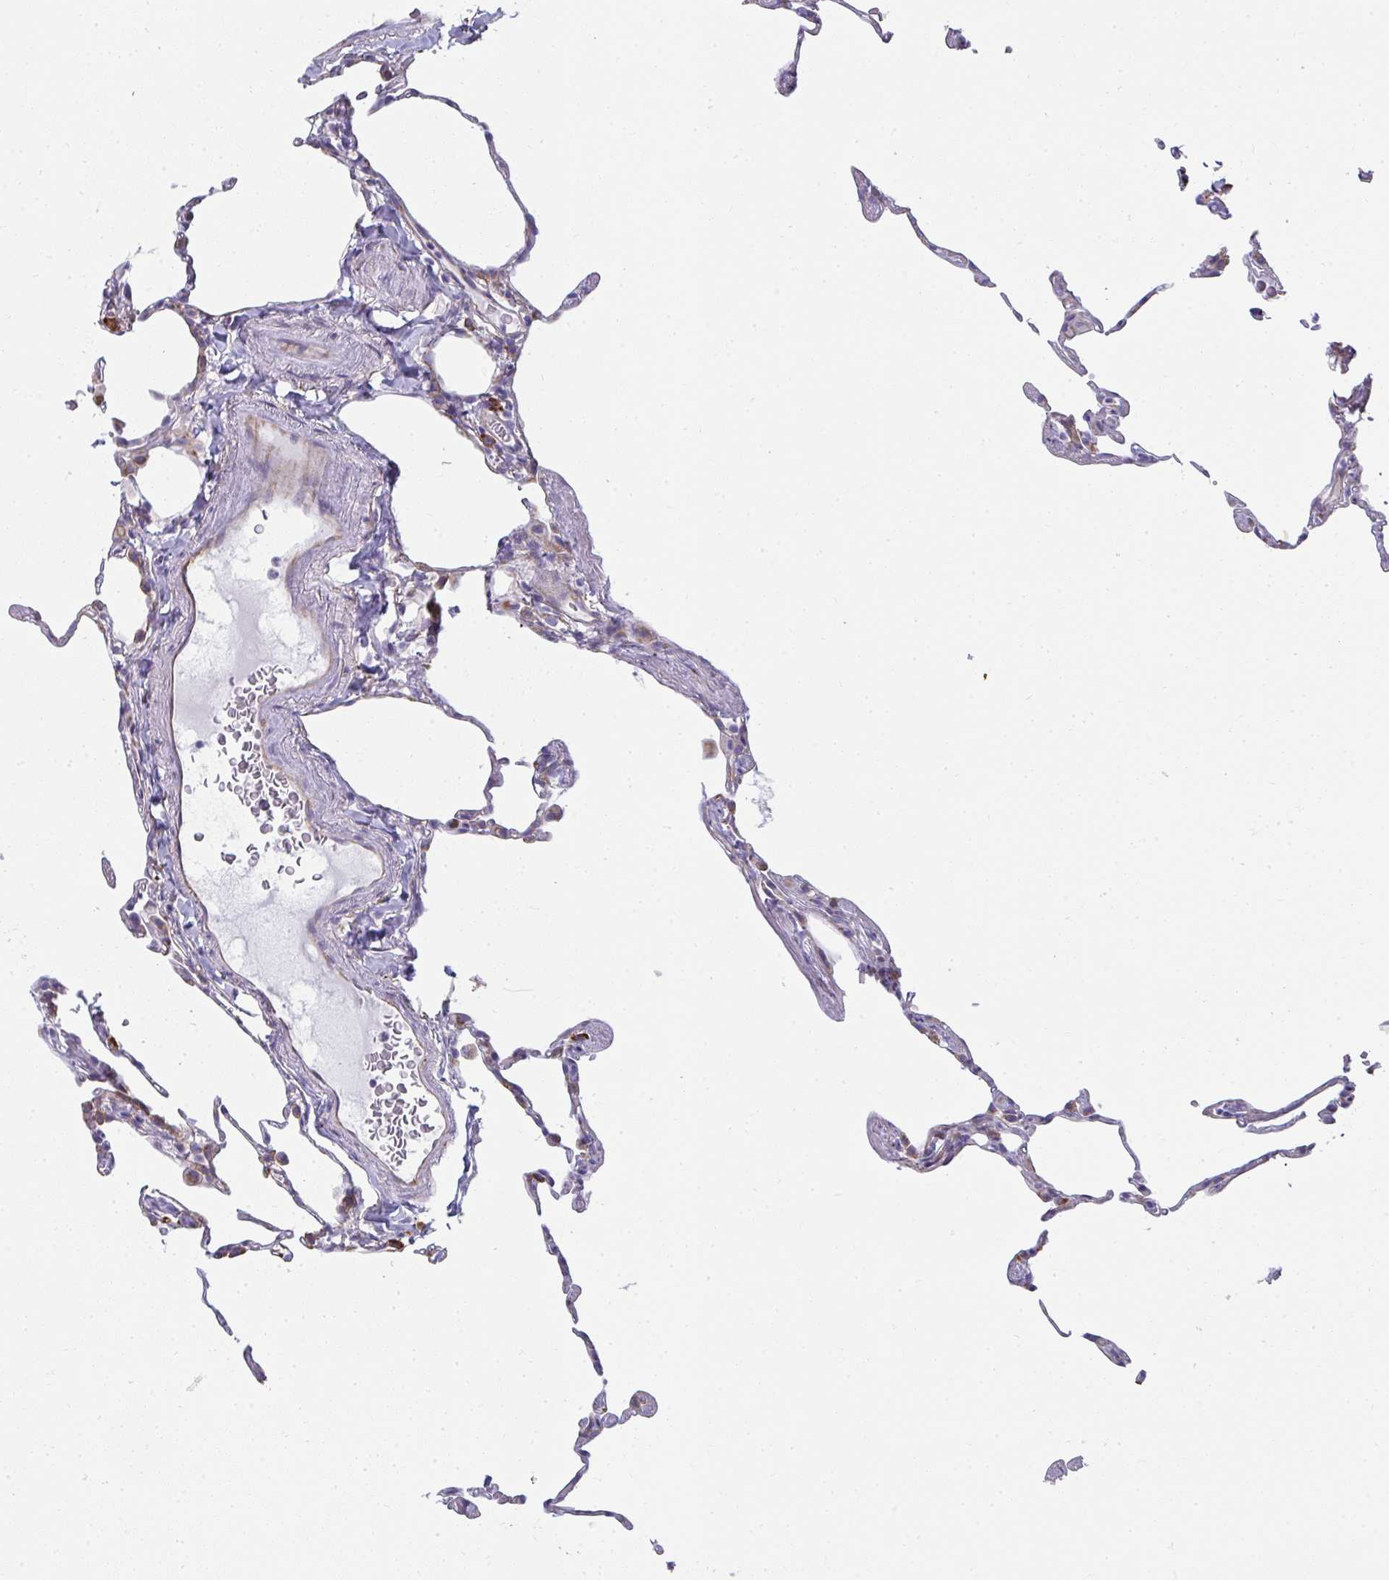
{"staining": {"intensity": "weak", "quantity": "<25%", "location": "cytoplasmic/membranous"}, "tissue": "lung", "cell_type": "Alveolar cells", "image_type": "normal", "snomed": [{"axis": "morphology", "description": "Normal tissue, NOS"}, {"axis": "topography", "description": "Lung"}], "caption": "High power microscopy photomicrograph of an immunohistochemistry (IHC) micrograph of normal lung, revealing no significant expression in alveolar cells.", "gene": "SHROOM1", "patient": {"sex": "female", "age": 57}}